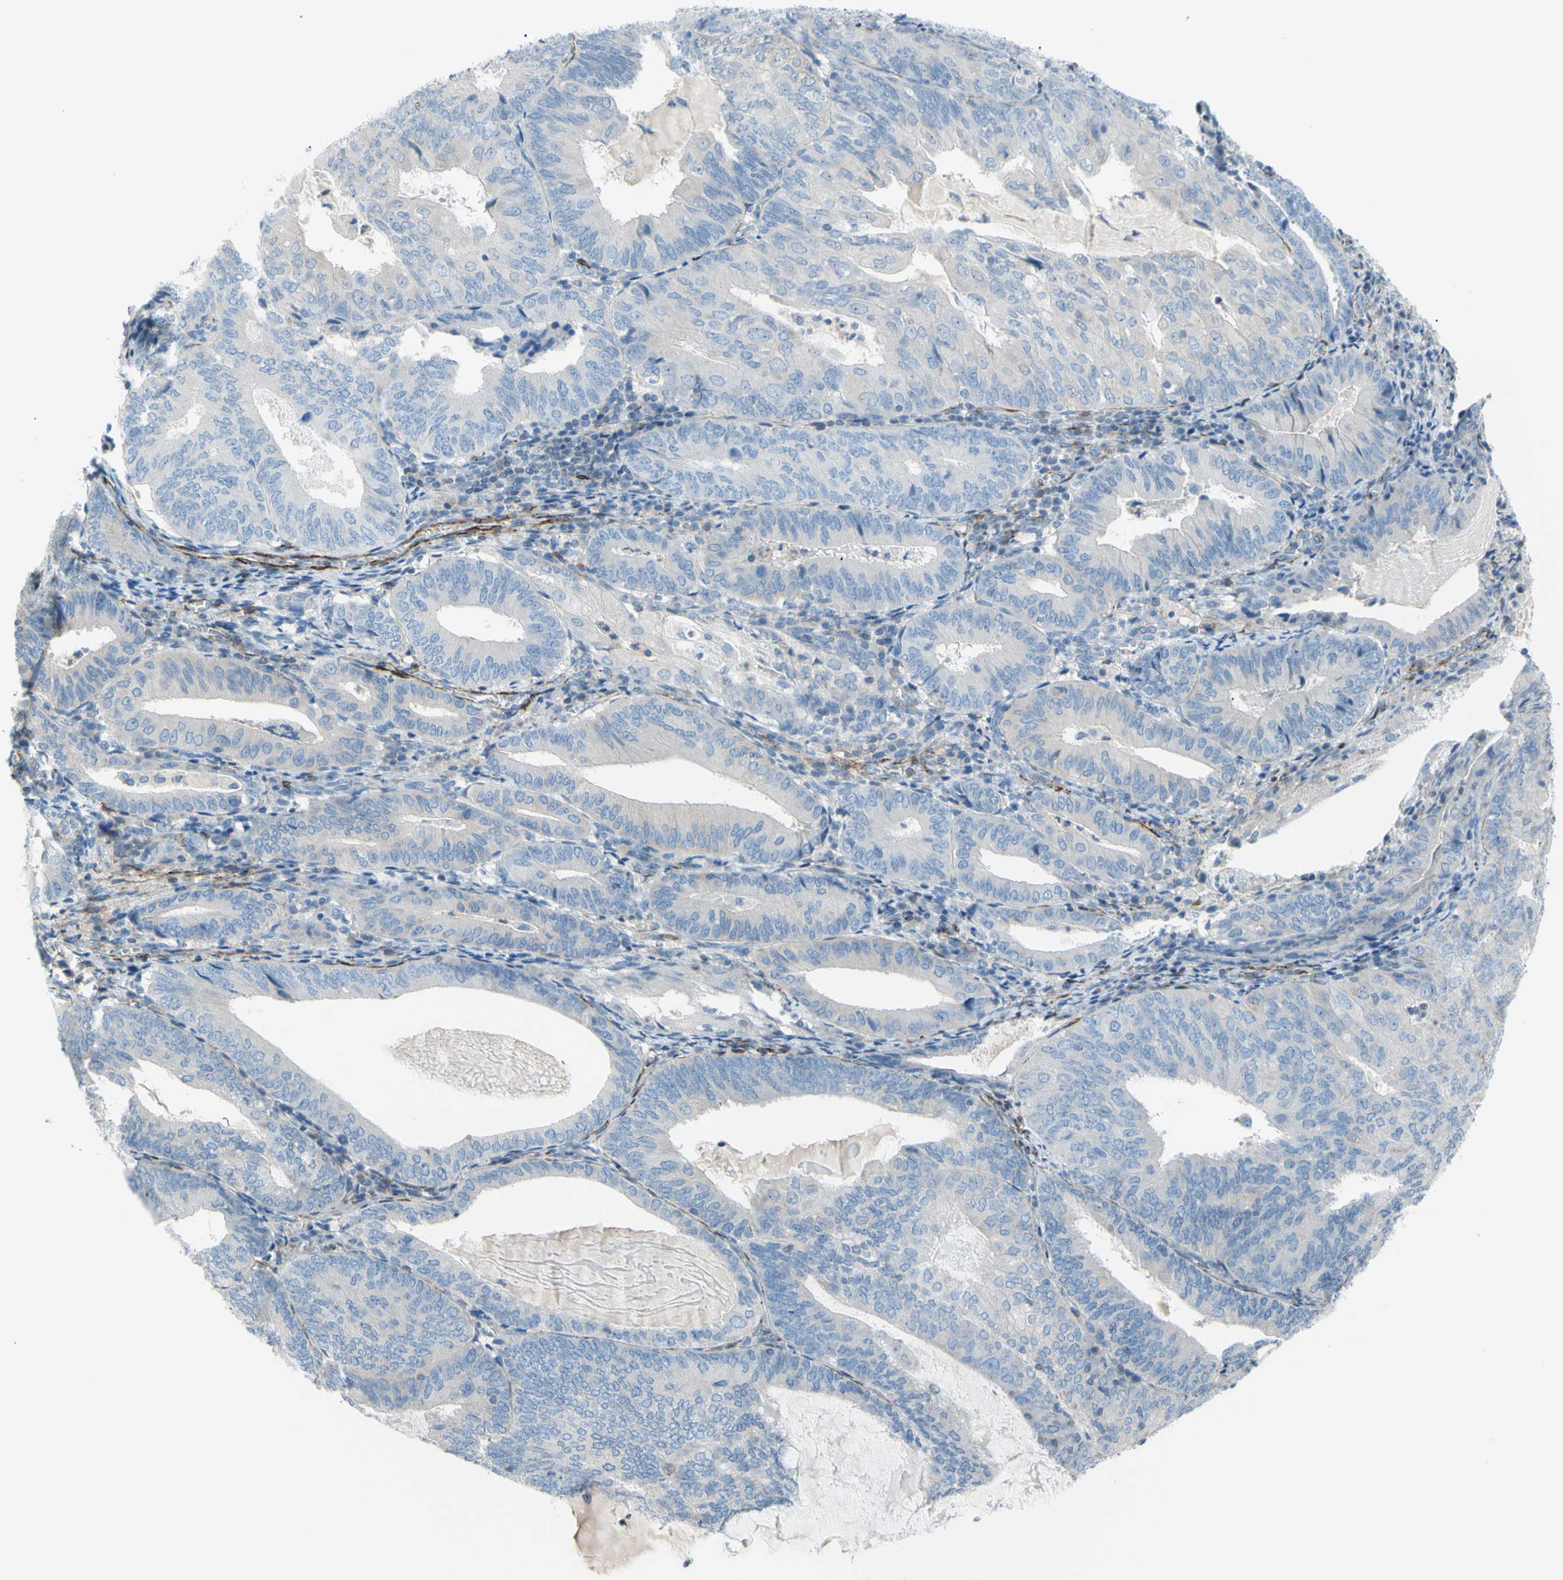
{"staining": {"intensity": "negative", "quantity": "none", "location": "none"}, "tissue": "endometrial cancer", "cell_type": "Tumor cells", "image_type": "cancer", "snomed": [{"axis": "morphology", "description": "Adenocarcinoma, NOS"}, {"axis": "topography", "description": "Endometrium"}], "caption": "Immunohistochemistry (IHC) photomicrograph of neoplastic tissue: endometrial cancer stained with DAB displays no significant protein positivity in tumor cells.", "gene": "PRRG2", "patient": {"sex": "female", "age": 81}}